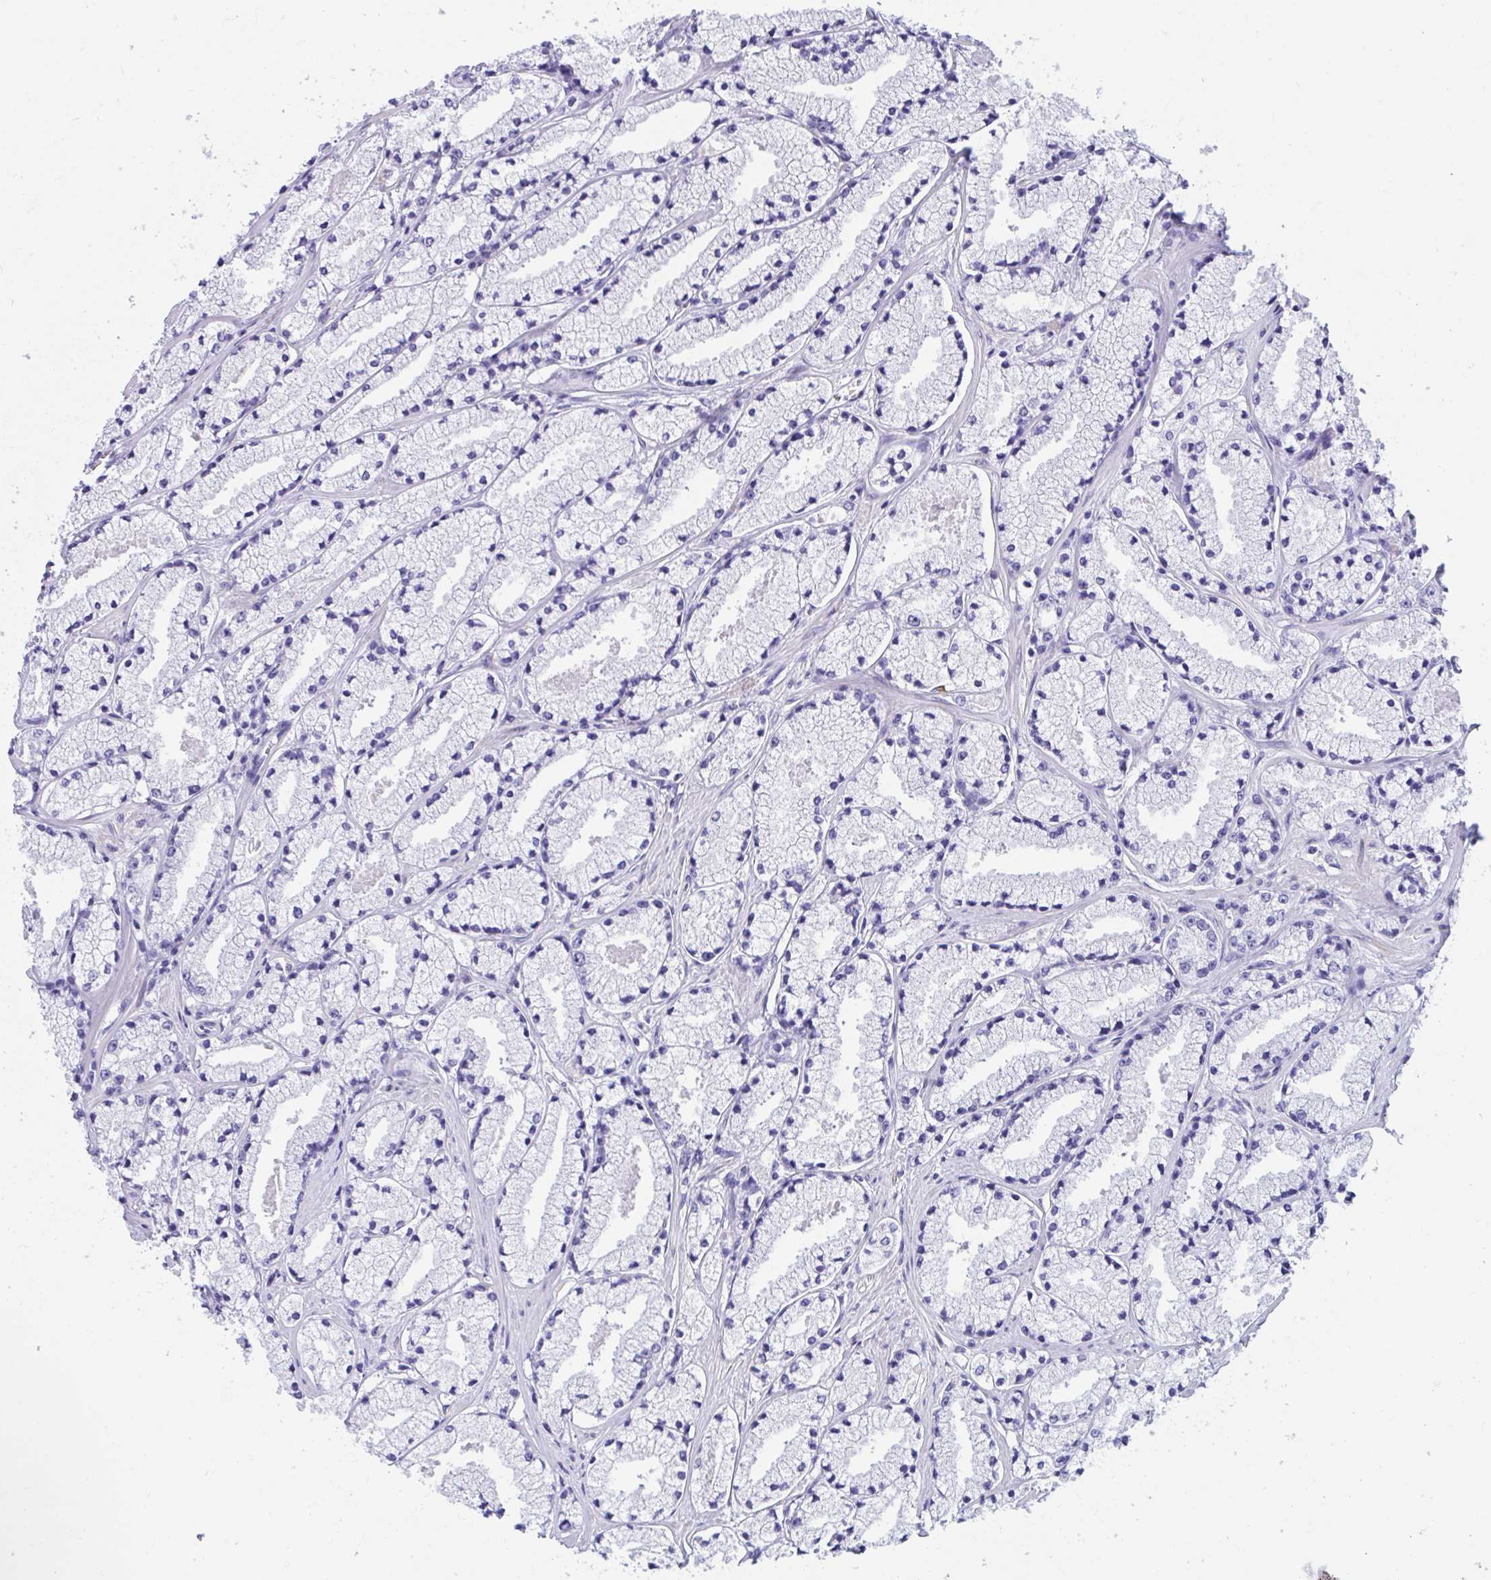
{"staining": {"intensity": "negative", "quantity": "none", "location": "none"}, "tissue": "prostate cancer", "cell_type": "Tumor cells", "image_type": "cancer", "snomed": [{"axis": "morphology", "description": "Adenocarcinoma, High grade"}, {"axis": "topography", "description": "Prostate"}], "caption": "A high-resolution histopathology image shows immunohistochemistry staining of adenocarcinoma (high-grade) (prostate), which exhibits no significant expression in tumor cells.", "gene": "TMEM35A", "patient": {"sex": "male", "age": 63}}